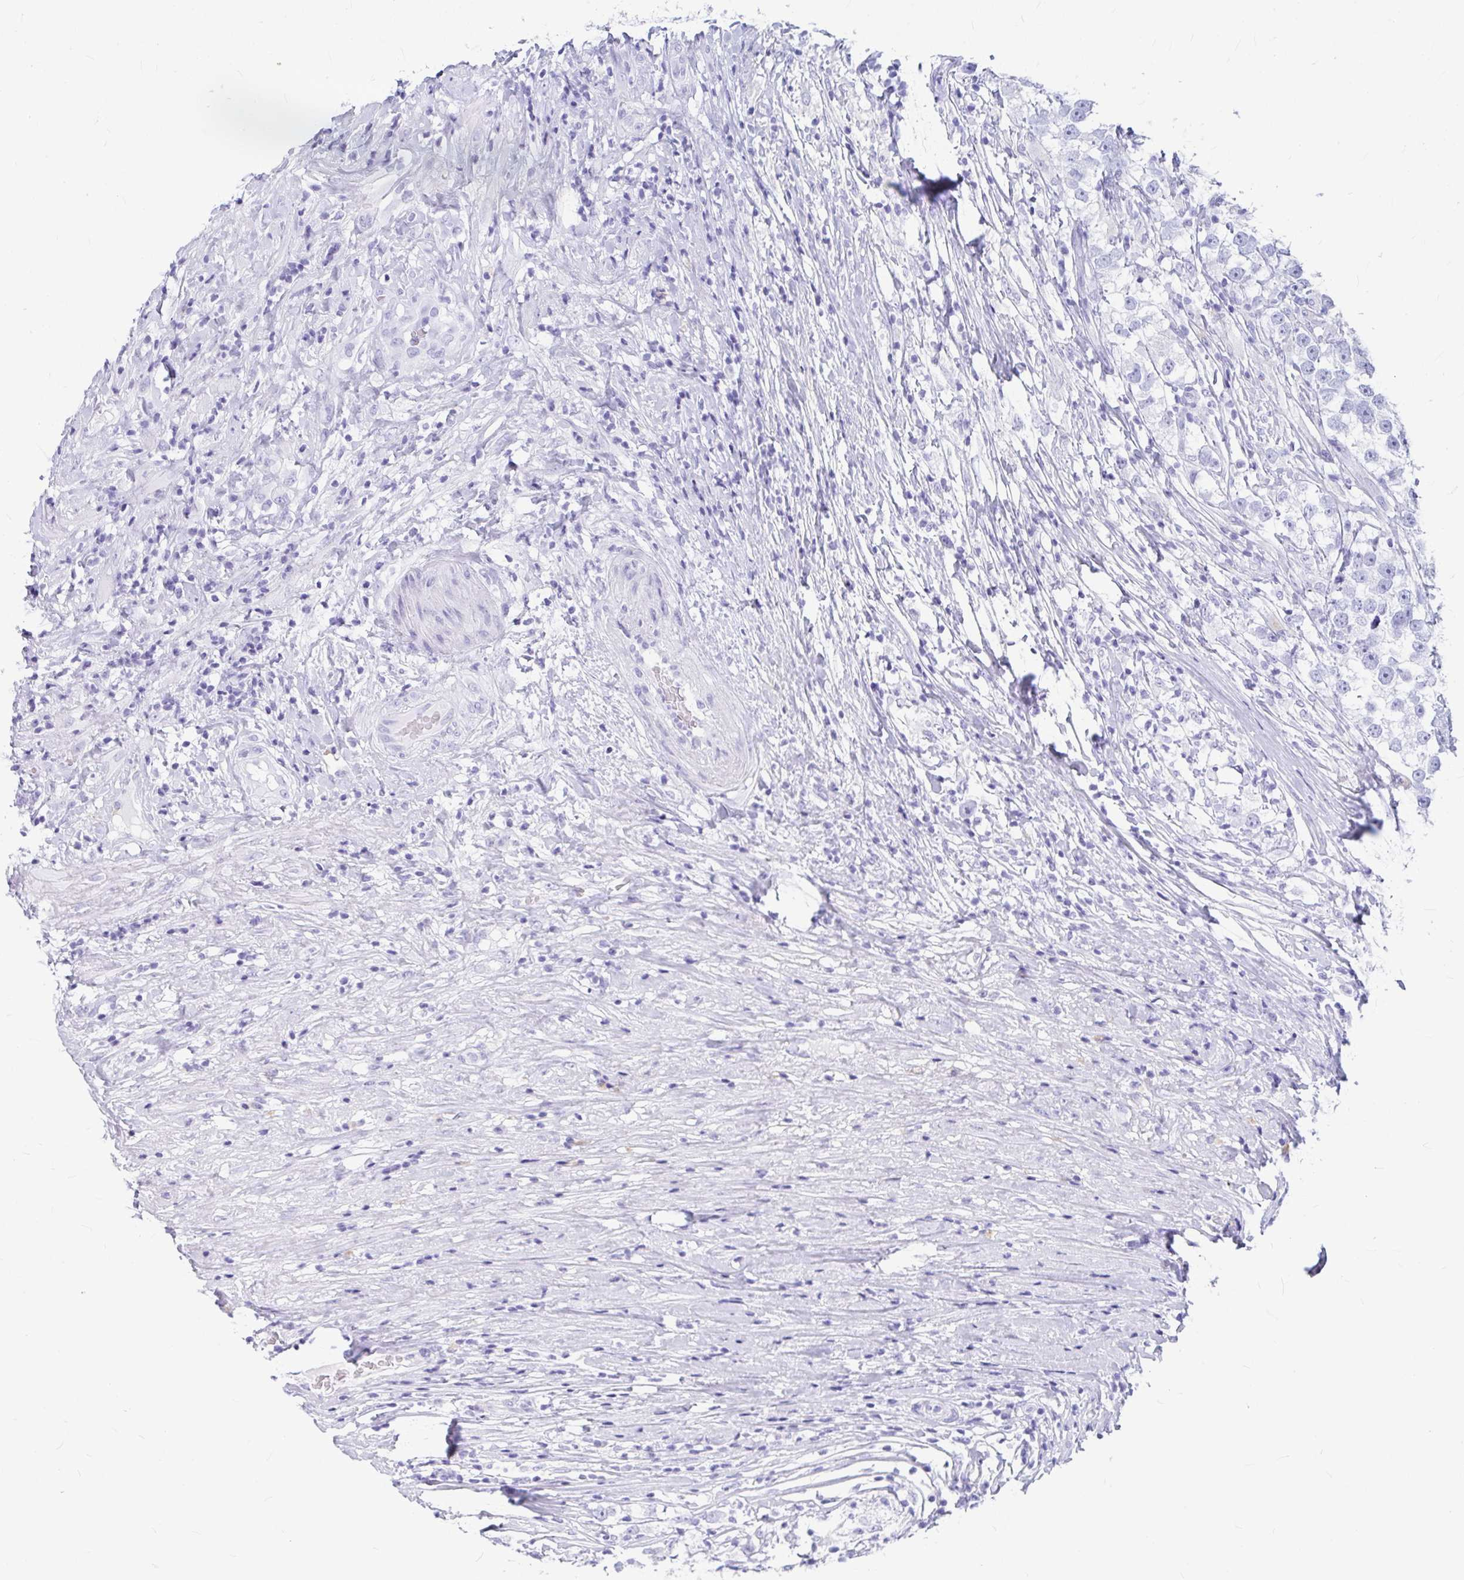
{"staining": {"intensity": "negative", "quantity": "none", "location": "none"}, "tissue": "testis cancer", "cell_type": "Tumor cells", "image_type": "cancer", "snomed": [{"axis": "morphology", "description": "Seminoma, NOS"}, {"axis": "topography", "description": "Testis"}], "caption": "Immunohistochemical staining of human testis cancer (seminoma) exhibits no significant positivity in tumor cells. (IHC, brightfield microscopy, high magnification).", "gene": "OR5J2", "patient": {"sex": "male", "age": 46}}